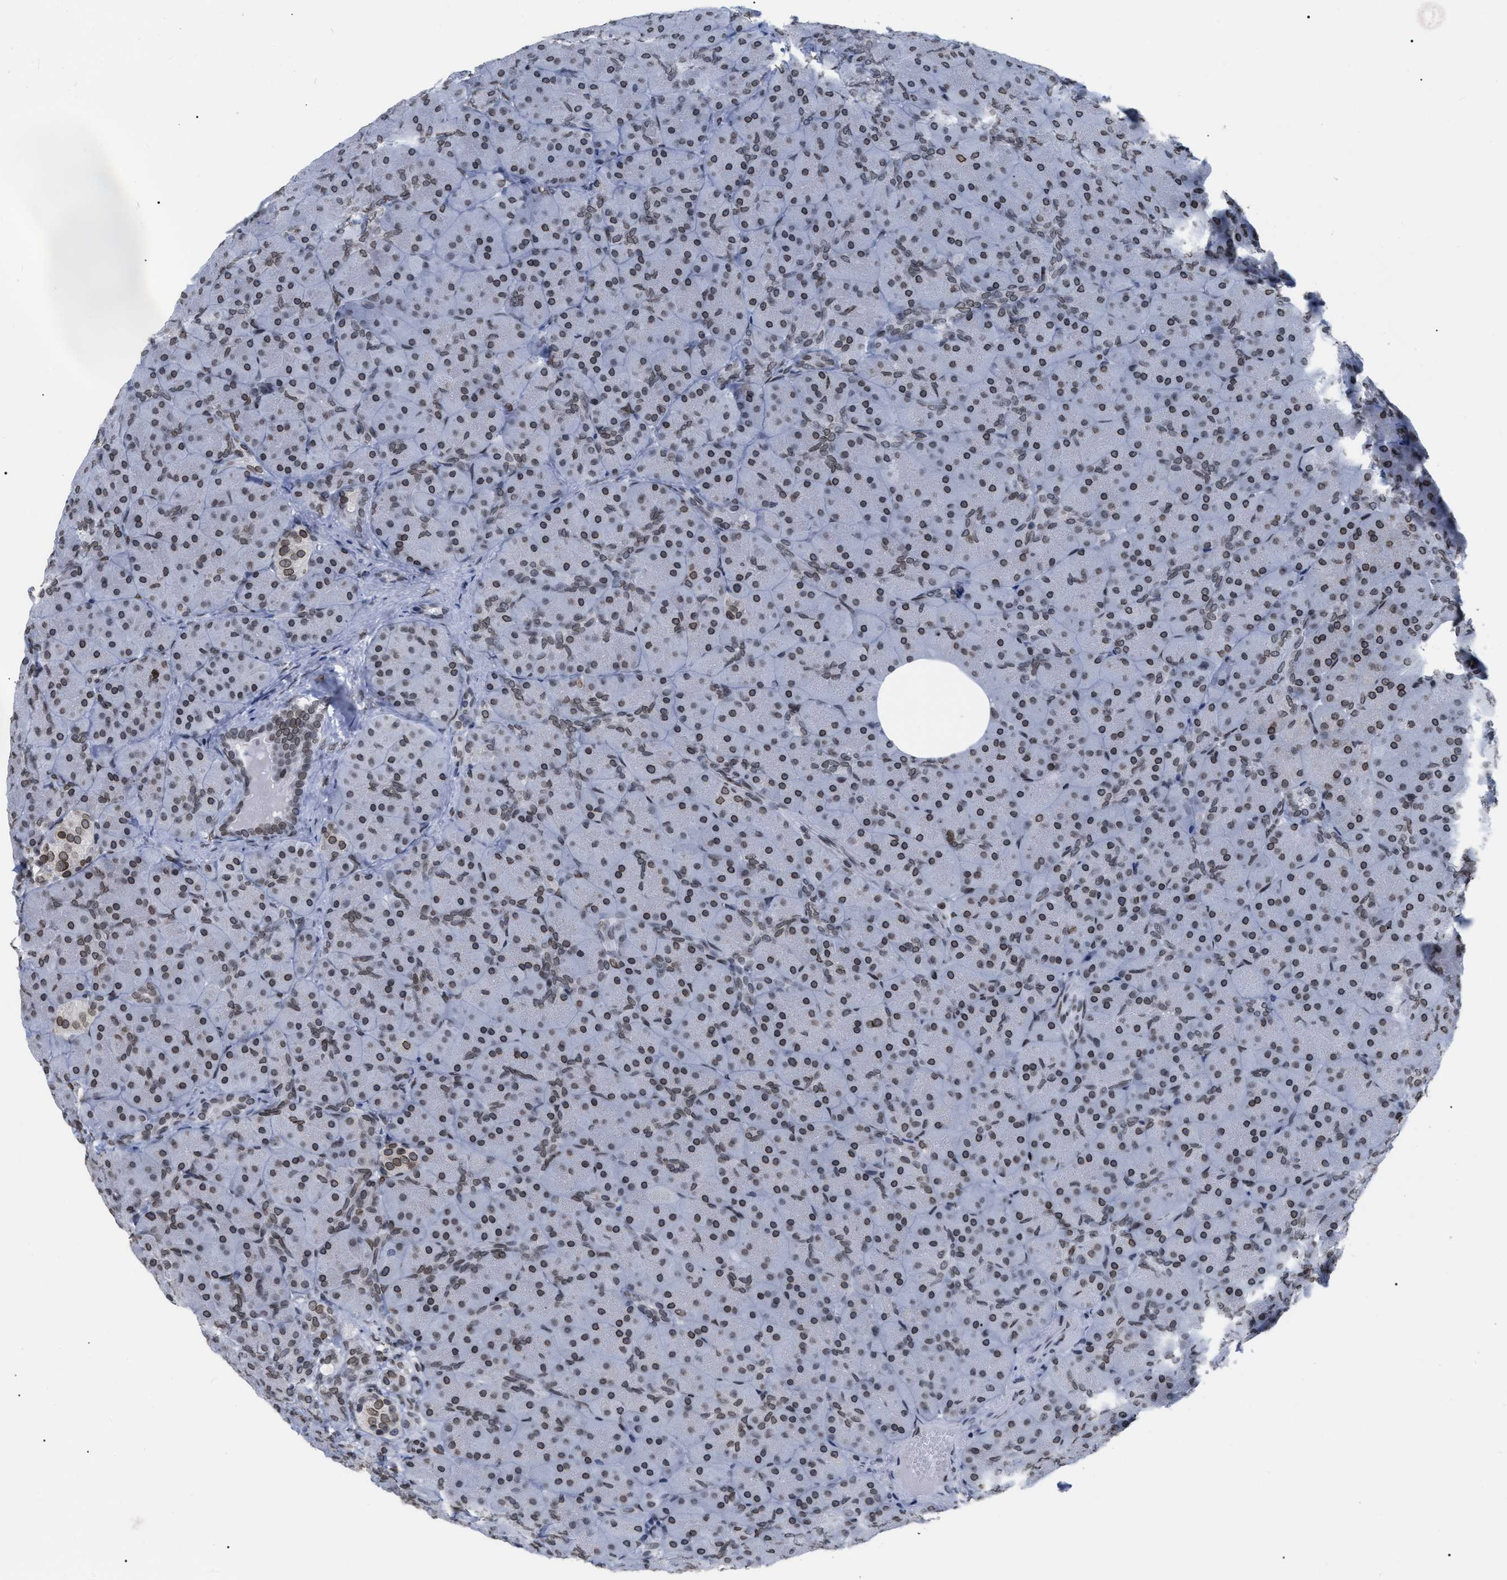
{"staining": {"intensity": "weak", "quantity": ">75%", "location": "cytoplasmic/membranous,nuclear"}, "tissue": "pancreas", "cell_type": "Exocrine glandular cells", "image_type": "normal", "snomed": [{"axis": "morphology", "description": "Normal tissue, NOS"}, {"axis": "topography", "description": "Pancreas"}], "caption": "The immunohistochemical stain labels weak cytoplasmic/membranous,nuclear positivity in exocrine glandular cells of unremarkable pancreas. The staining is performed using DAB brown chromogen to label protein expression. The nuclei are counter-stained blue using hematoxylin.", "gene": "TPR", "patient": {"sex": "male", "age": 66}}